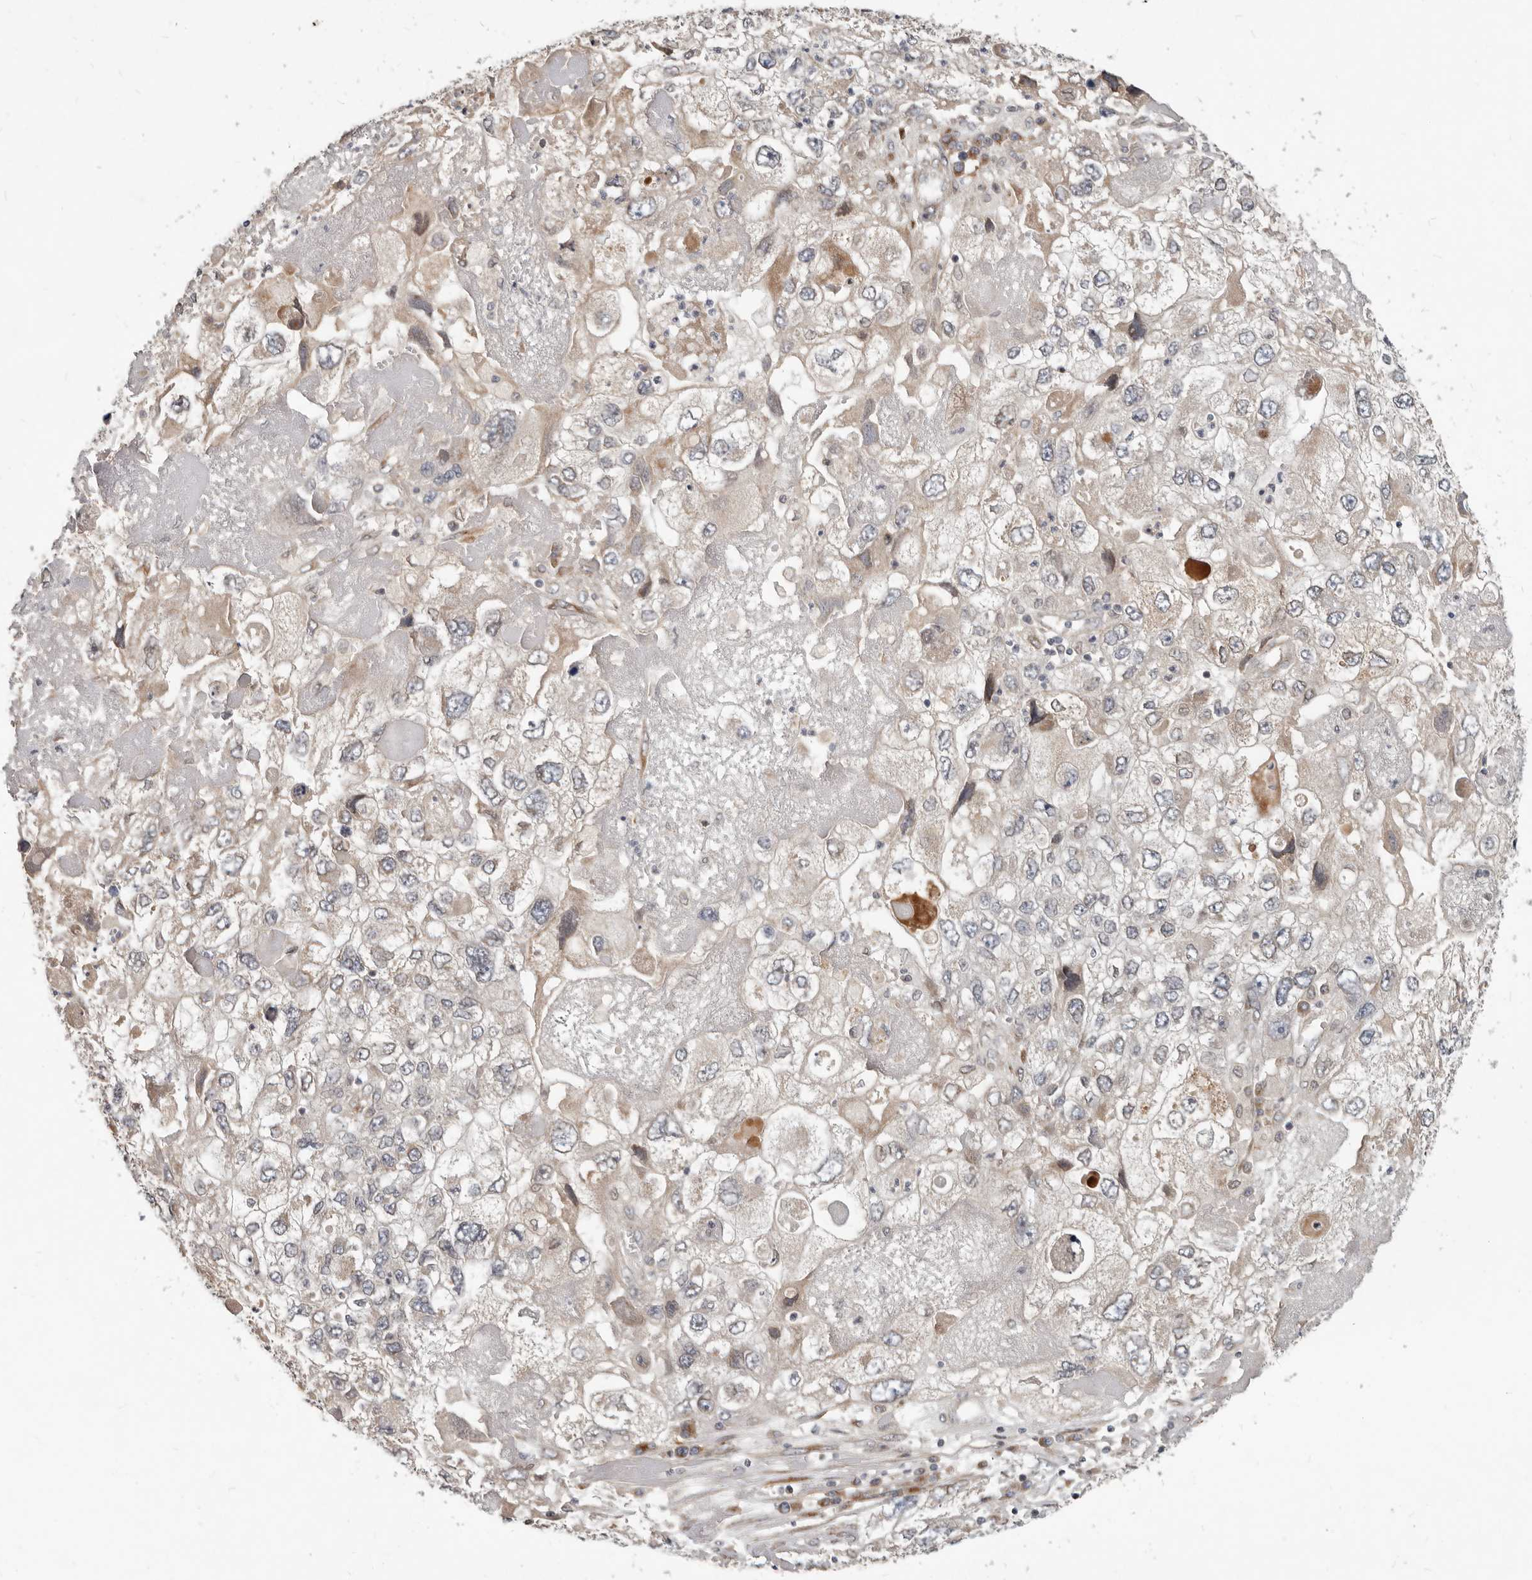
{"staining": {"intensity": "moderate", "quantity": "<25%", "location": "cytoplasmic/membranous"}, "tissue": "endometrial cancer", "cell_type": "Tumor cells", "image_type": "cancer", "snomed": [{"axis": "morphology", "description": "Adenocarcinoma, NOS"}, {"axis": "topography", "description": "Endometrium"}], "caption": "The photomicrograph displays staining of endometrial cancer, revealing moderate cytoplasmic/membranous protein staining (brown color) within tumor cells.", "gene": "NPY4R", "patient": {"sex": "female", "age": 49}}